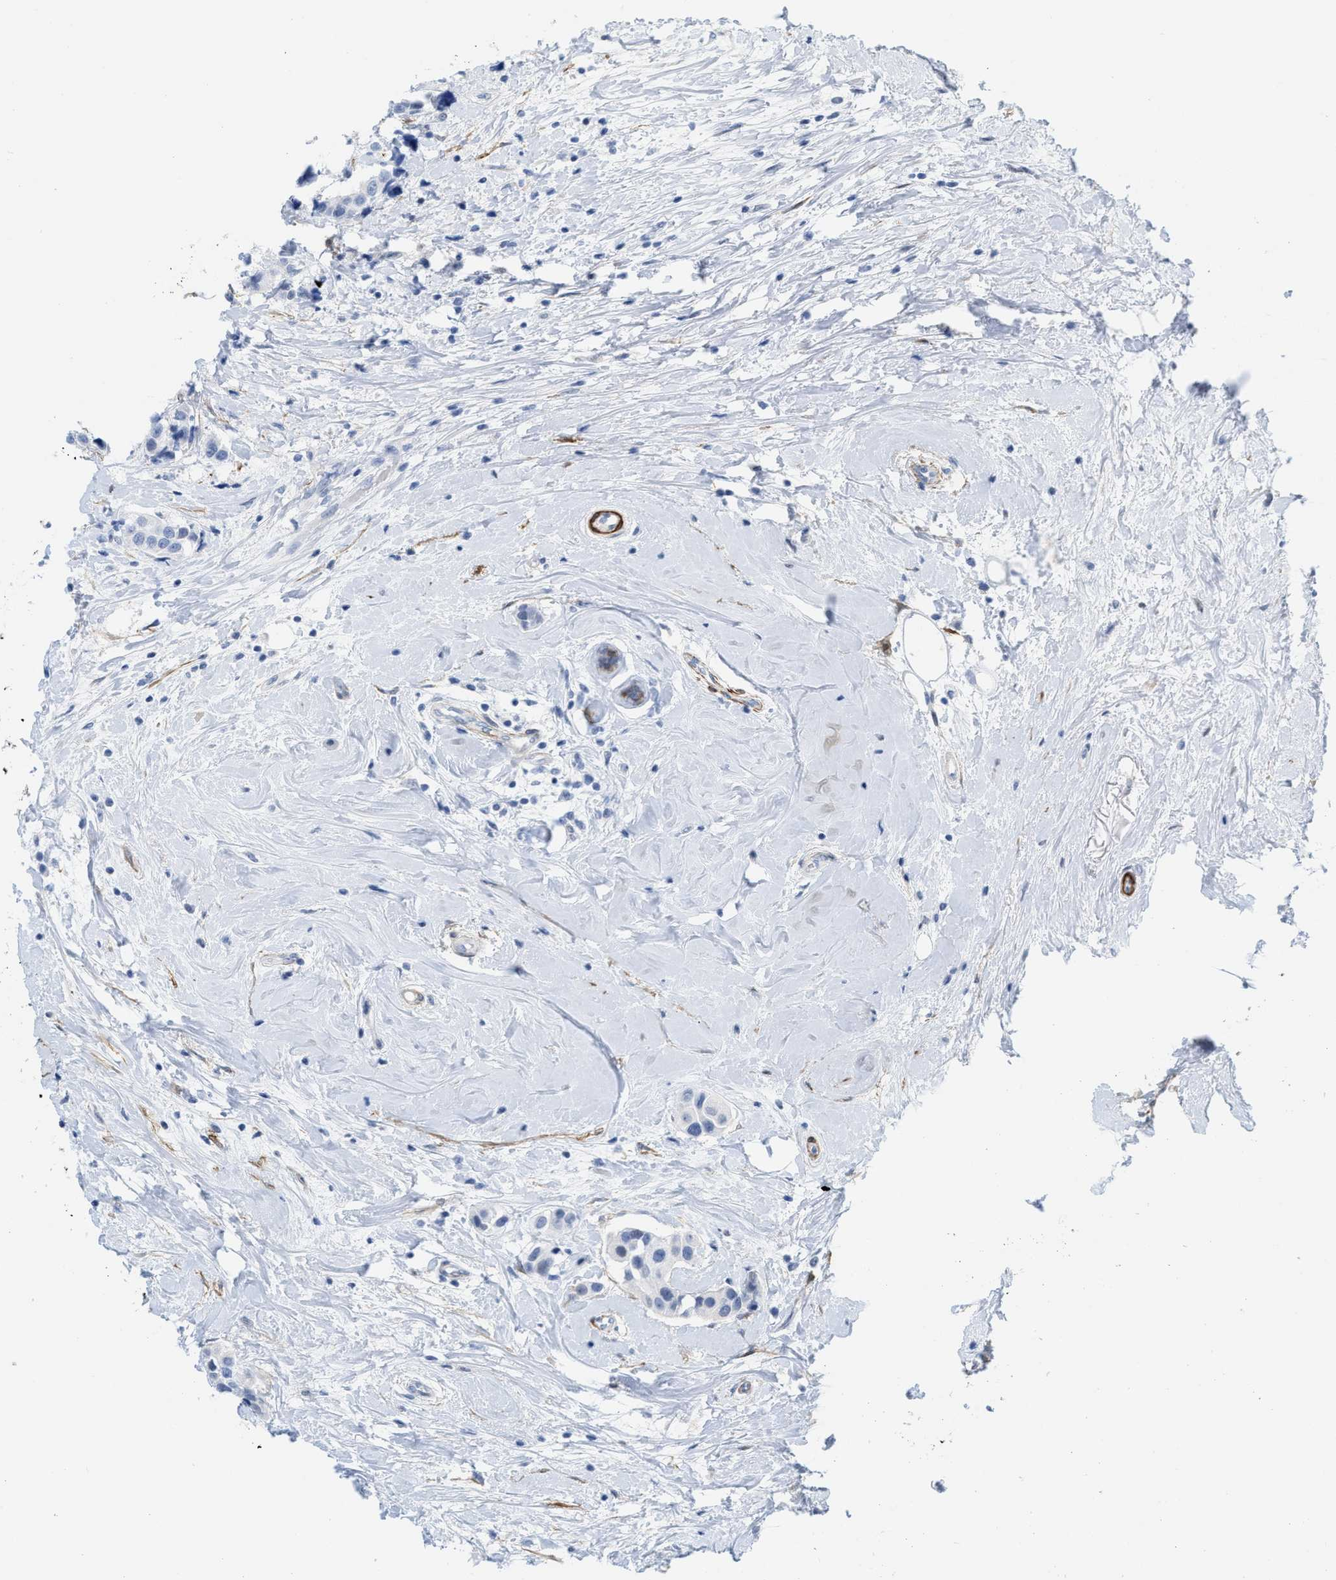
{"staining": {"intensity": "negative", "quantity": "none", "location": "none"}, "tissue": "breast cancer", "cell_type": "Tumor cells", "image_type": "cancer", "snomed": [{"axis": "morphology", "description": "Normal tissue, NOS"}, {"axis": "morphology", "description": "Duct carcinoma"}, {"axis": "topography", "description": "Breast"}], "caption": "Tumor cells are negative for brown protein staining in infiltrating ductal carcinoma (breast). (Brightfield microscopy of DAB (3,3'-diaminobenzidine) immunohistochemistry at high magnification).", "gene": "TAGLN", "patient": {"sex": "female", "age": 39}}